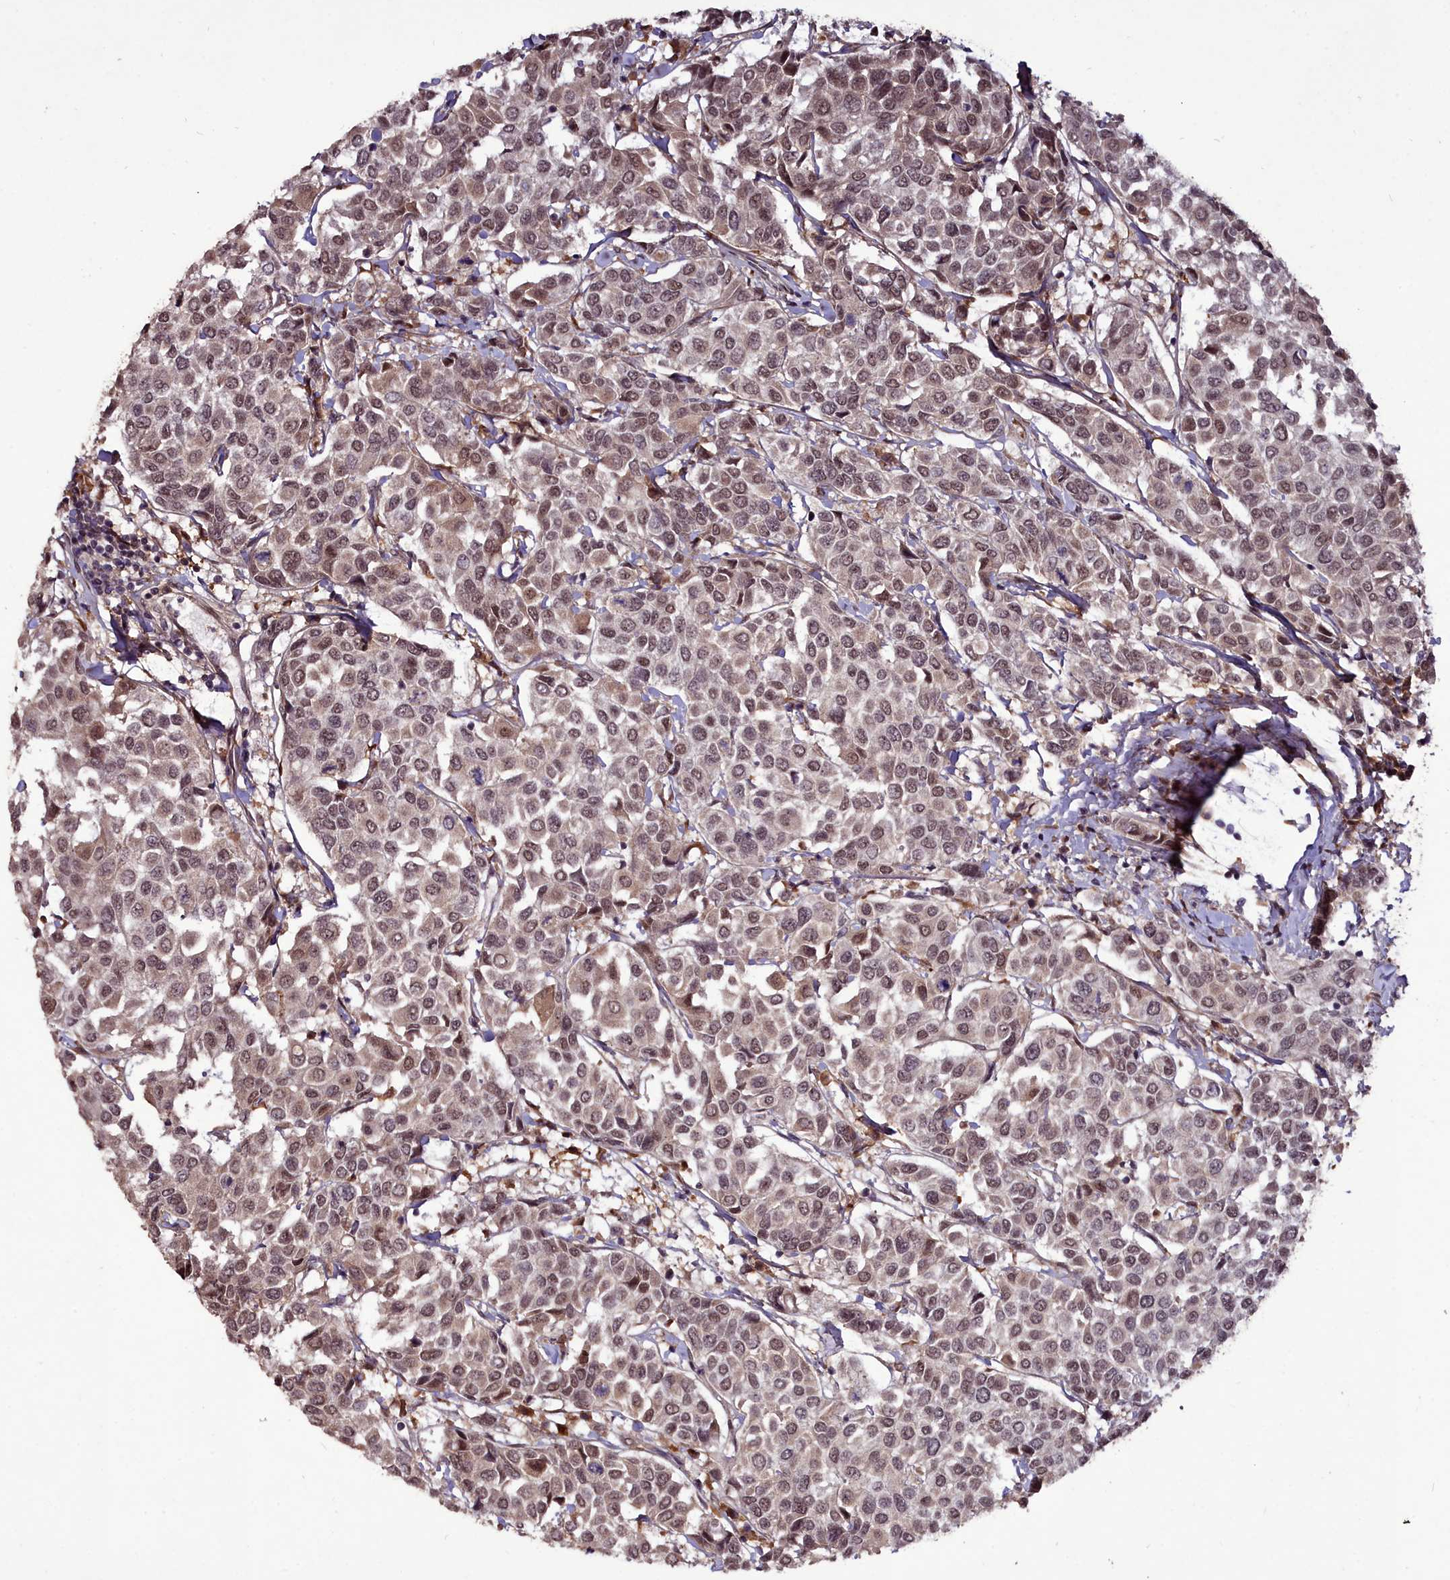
{"staining": {"intensity": "moderate", "quantity": ">75%", "location": "nuclear"}, "tissue": "breast cancer", "cell_type": "Tumor cells", "image_type": "cancer", "snomed": [{"axis": "morphology", "description": "Duct carcinoma"}, {"axis": "topography", "description": "Breast"}], "caption": "Breast invasive ductal carcinoma stained with immunohistochemistry shows moderate nuclear staining in about >75% of tumor cells.", "gene": "CXXC1", "patient": {"sex": "female", "age": 55}}